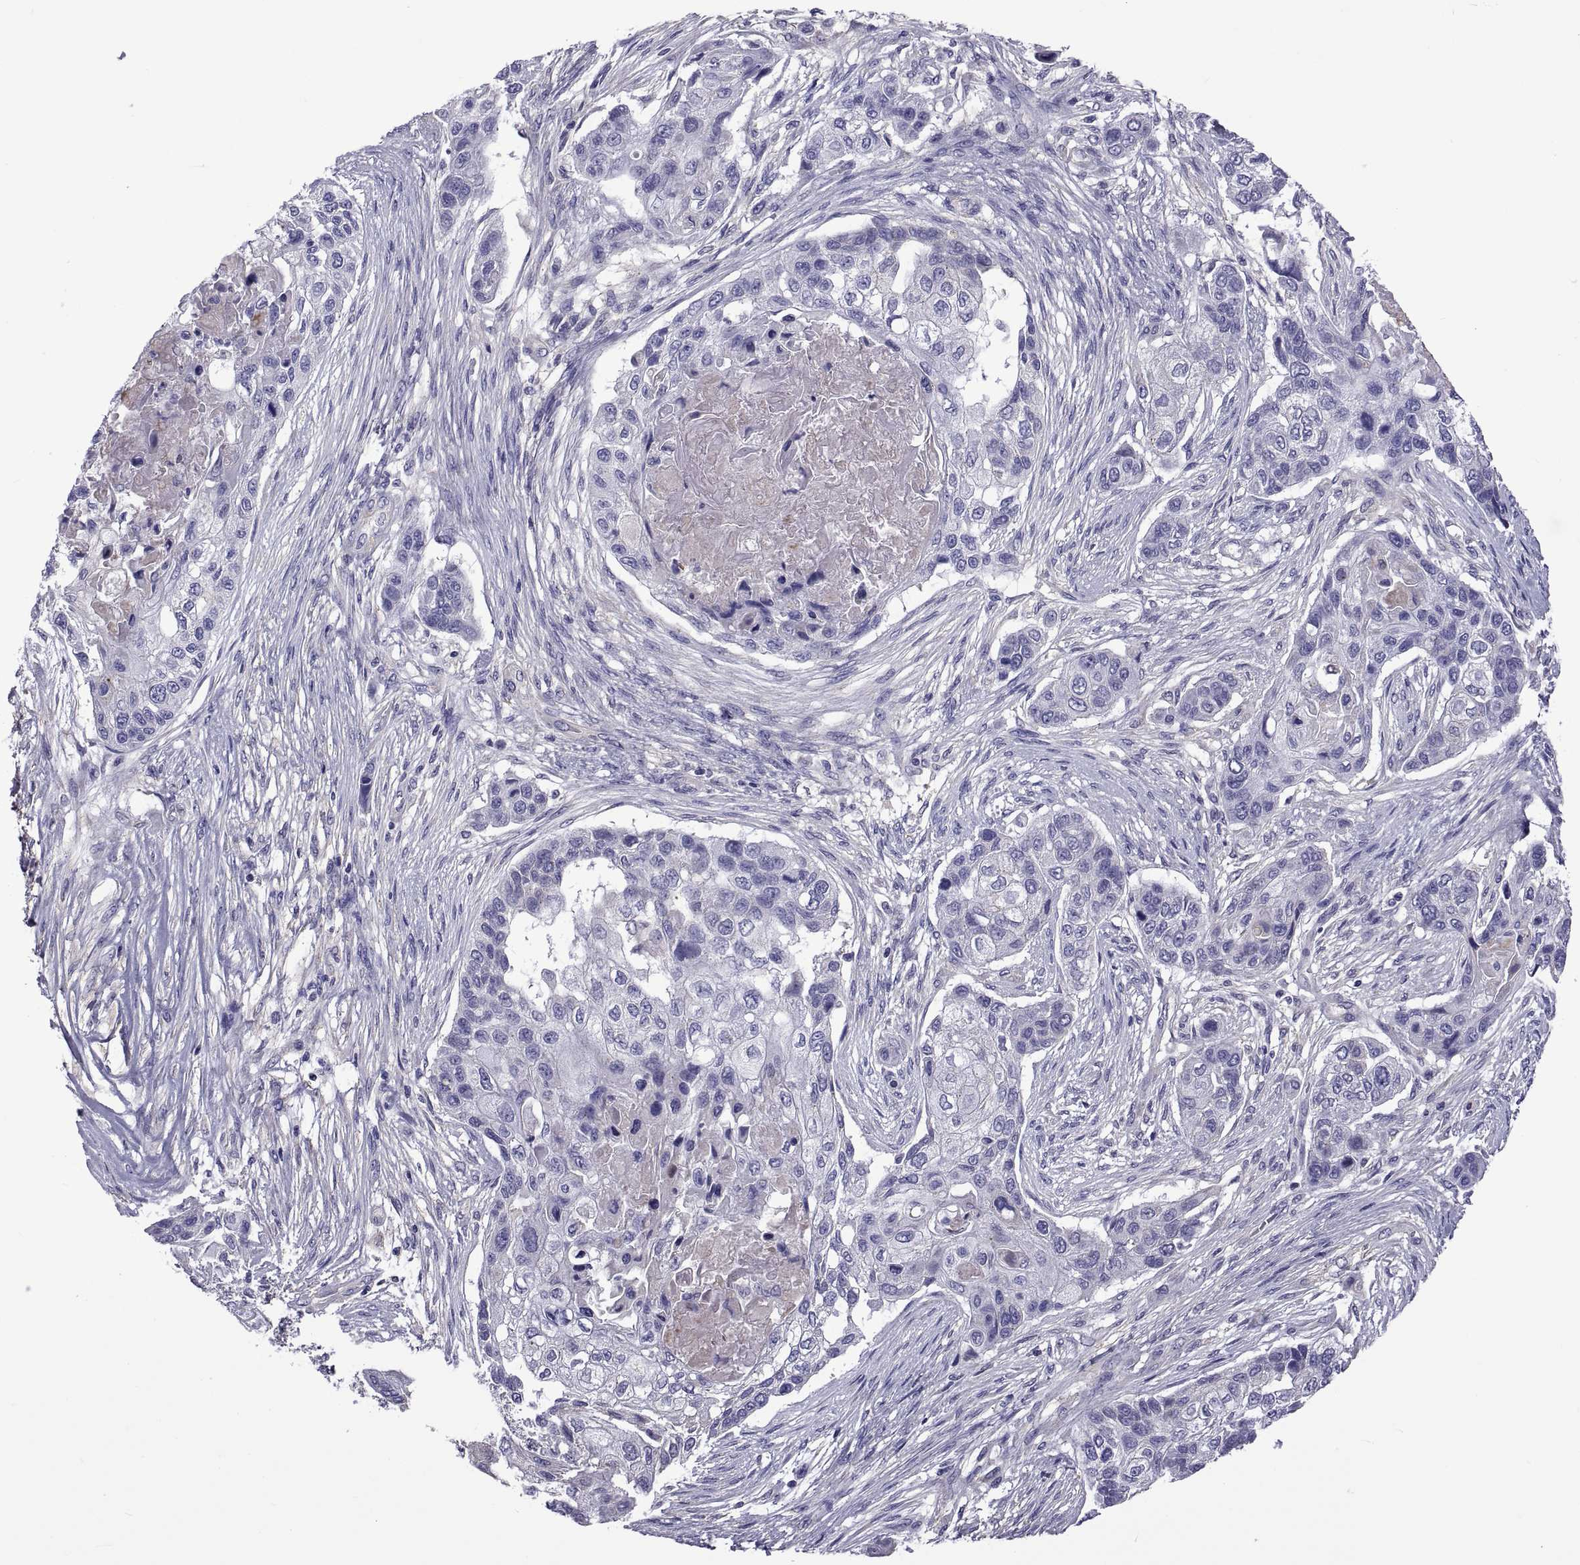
{"staining": {"intensity": "negative", "quantity": "none", "location": "none"}, "tissue": "lung cancer", "cell_type": "Tumor cells", "image_type": "cancer", "snomed": [{"axis": "morphology", "description": "Squamous cell carcinoma, NOS"}, {"axis": "topography", "description": "Lung"}], "caption": "Tumor cells are negative for brown protein staining in lung cancer (squamous cell carcinoma).", "gene": "TMC3", "patient": {"sex": "male", "age": 69}}